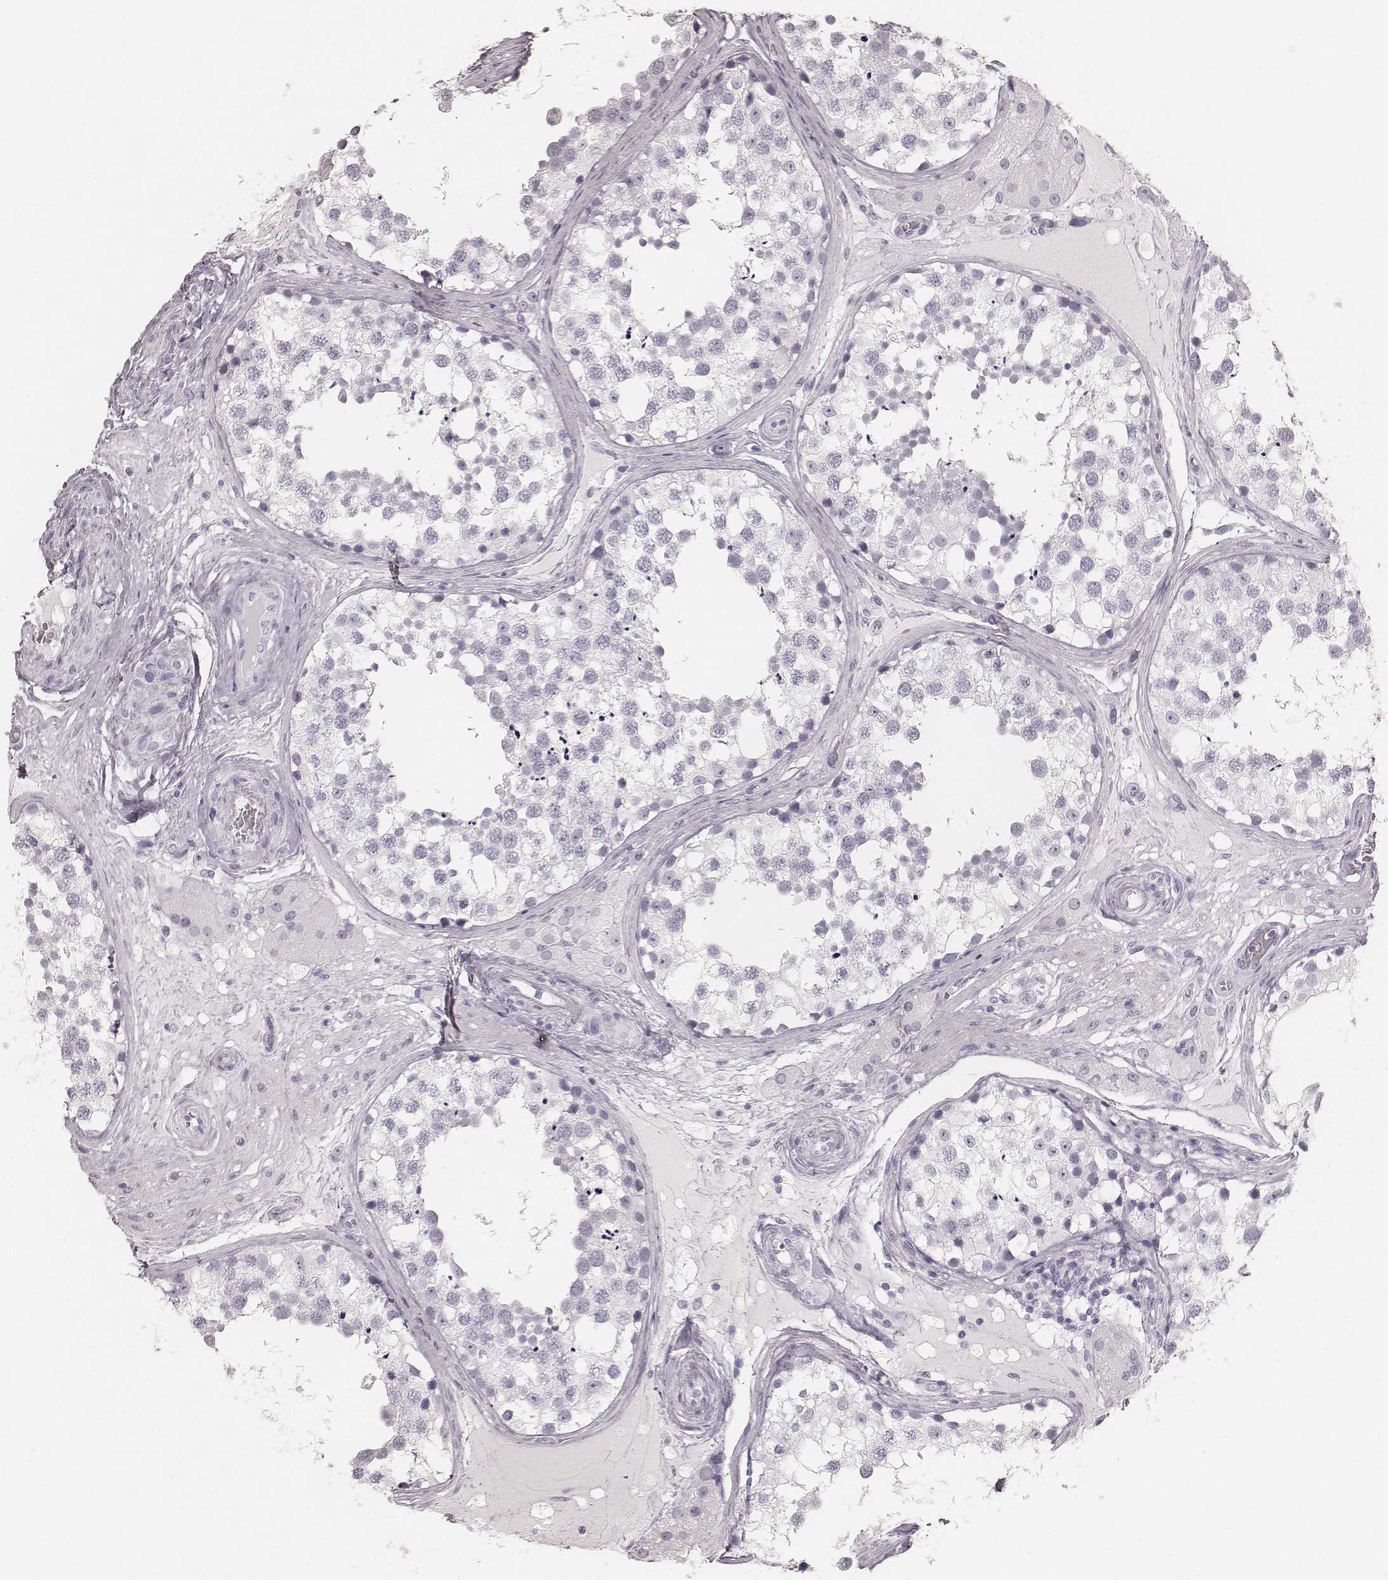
{"staining": {"intensity": "negative", "quantity": "none", "location": "none"}, "tissue": "testis", "cell_type": "Cells in seminiferous ducts", "image_type": "normal", "snomed": [{"axis": "morphology", "description": "Normal tissue, NOS"}, {"axis": "morphology", "description": "Seminoma, NOS"}, {"axis": "topography", "description": "Testis"}], "caption": "Testis stained for a protein using IHC shows no expression cells in seminiferous ducts.", "gene": "KRT34", "patient": {"sex": "male", "age": 65}}